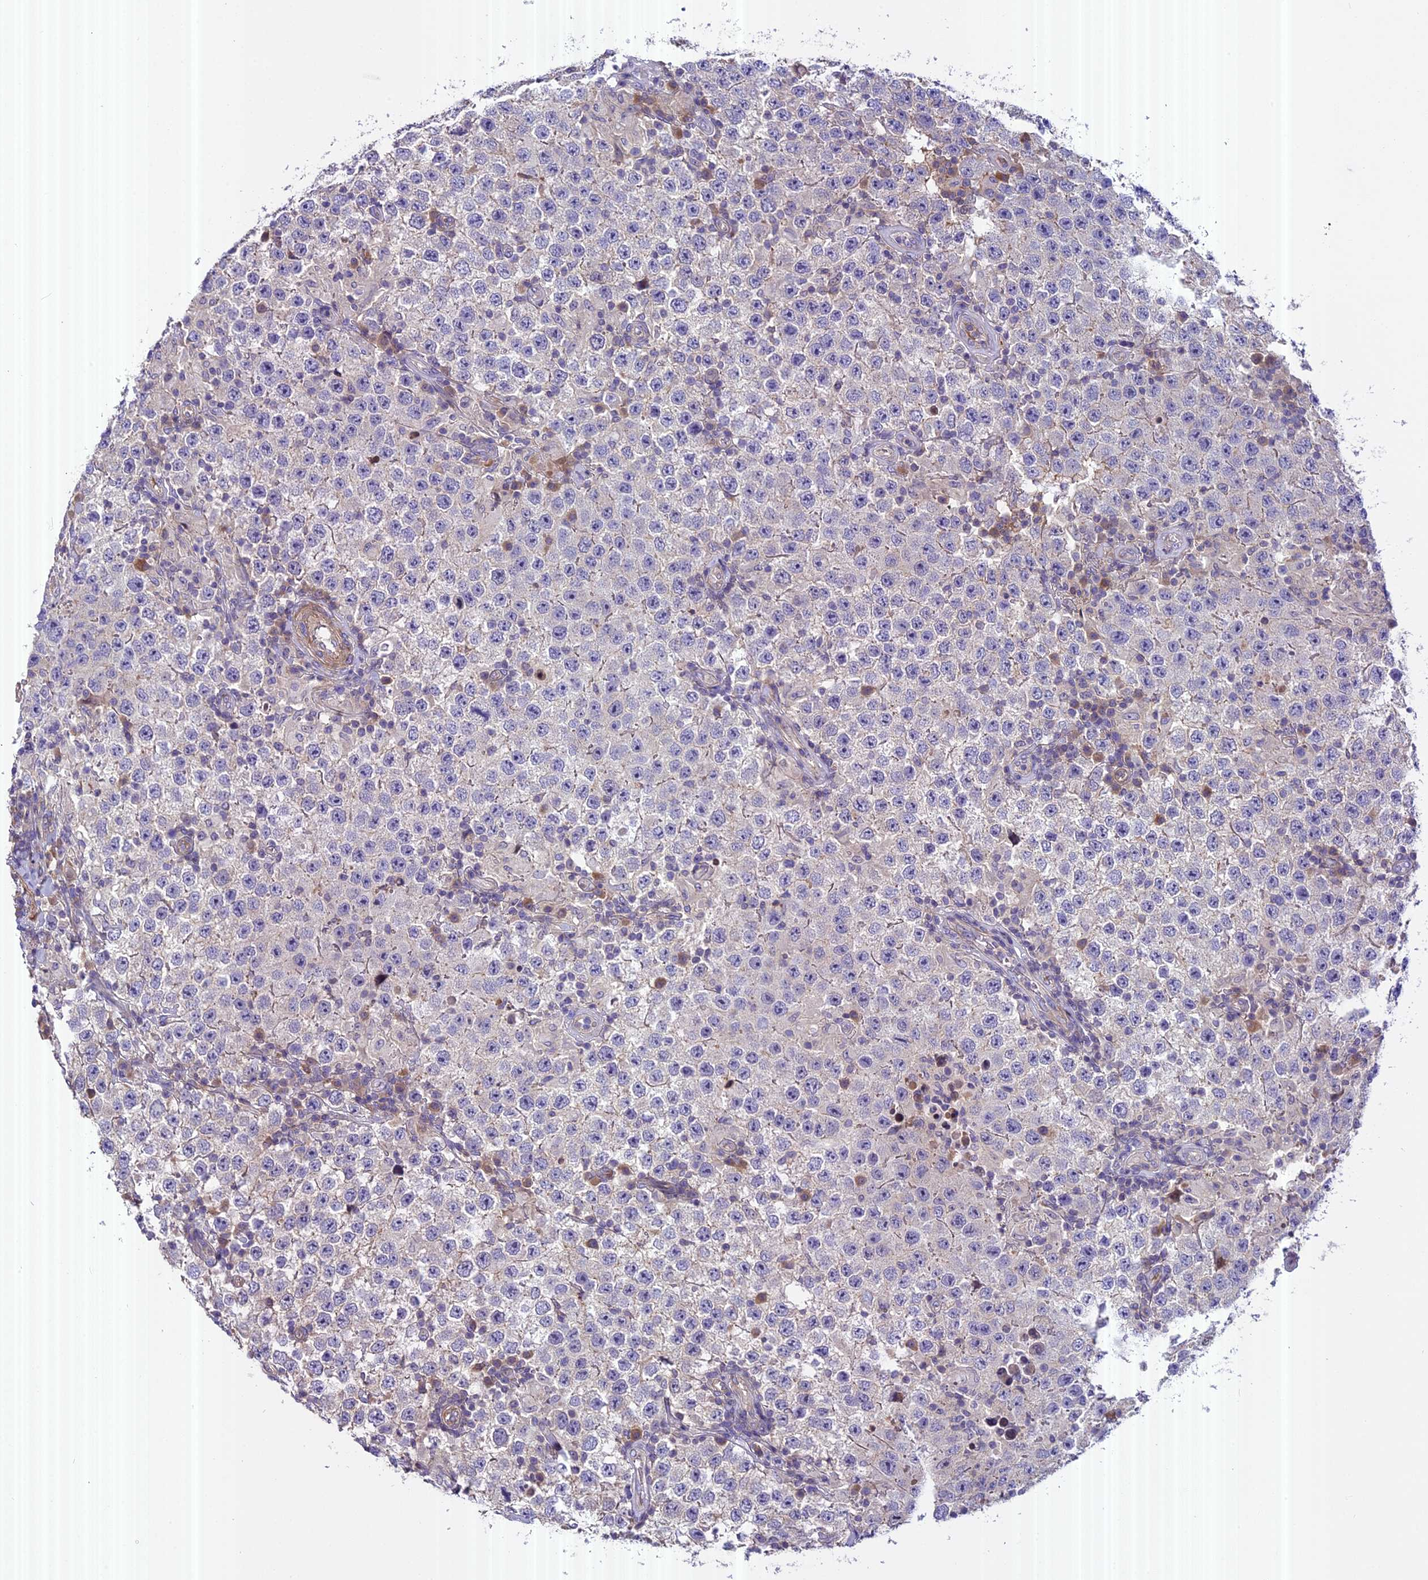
{"staining": {"intensity": "negative", "quantity": "none", "location": "none"}, "tissue": "testis cancer", "cell_type": "Tumor cells", "image_type": "cancer", "snomed": [{"axis": "morphology", "description": "Normal tissue, NOS"}, {"axis": "morphology", "description": "Urothelial carcinoma, High grade"}, {"axis": "morphology", "description": "Seminoma, NOS"}, {"axis": "morphology", "description": "Carcinoma, Embryonal, NOS"}, {"axis": "topography", "description": "Urinary bladder"}, {"axis": "topography", "description": "Testis"}], "caption": "A micrograph of testis high-grade urothelial carcinoma stained for a protein reveals no brown staining in tumor cells. (DAB IHC with hematoxylin counter stain).", "gene": "FAM98C", "patient": {"sex": "male", "age": 41}}